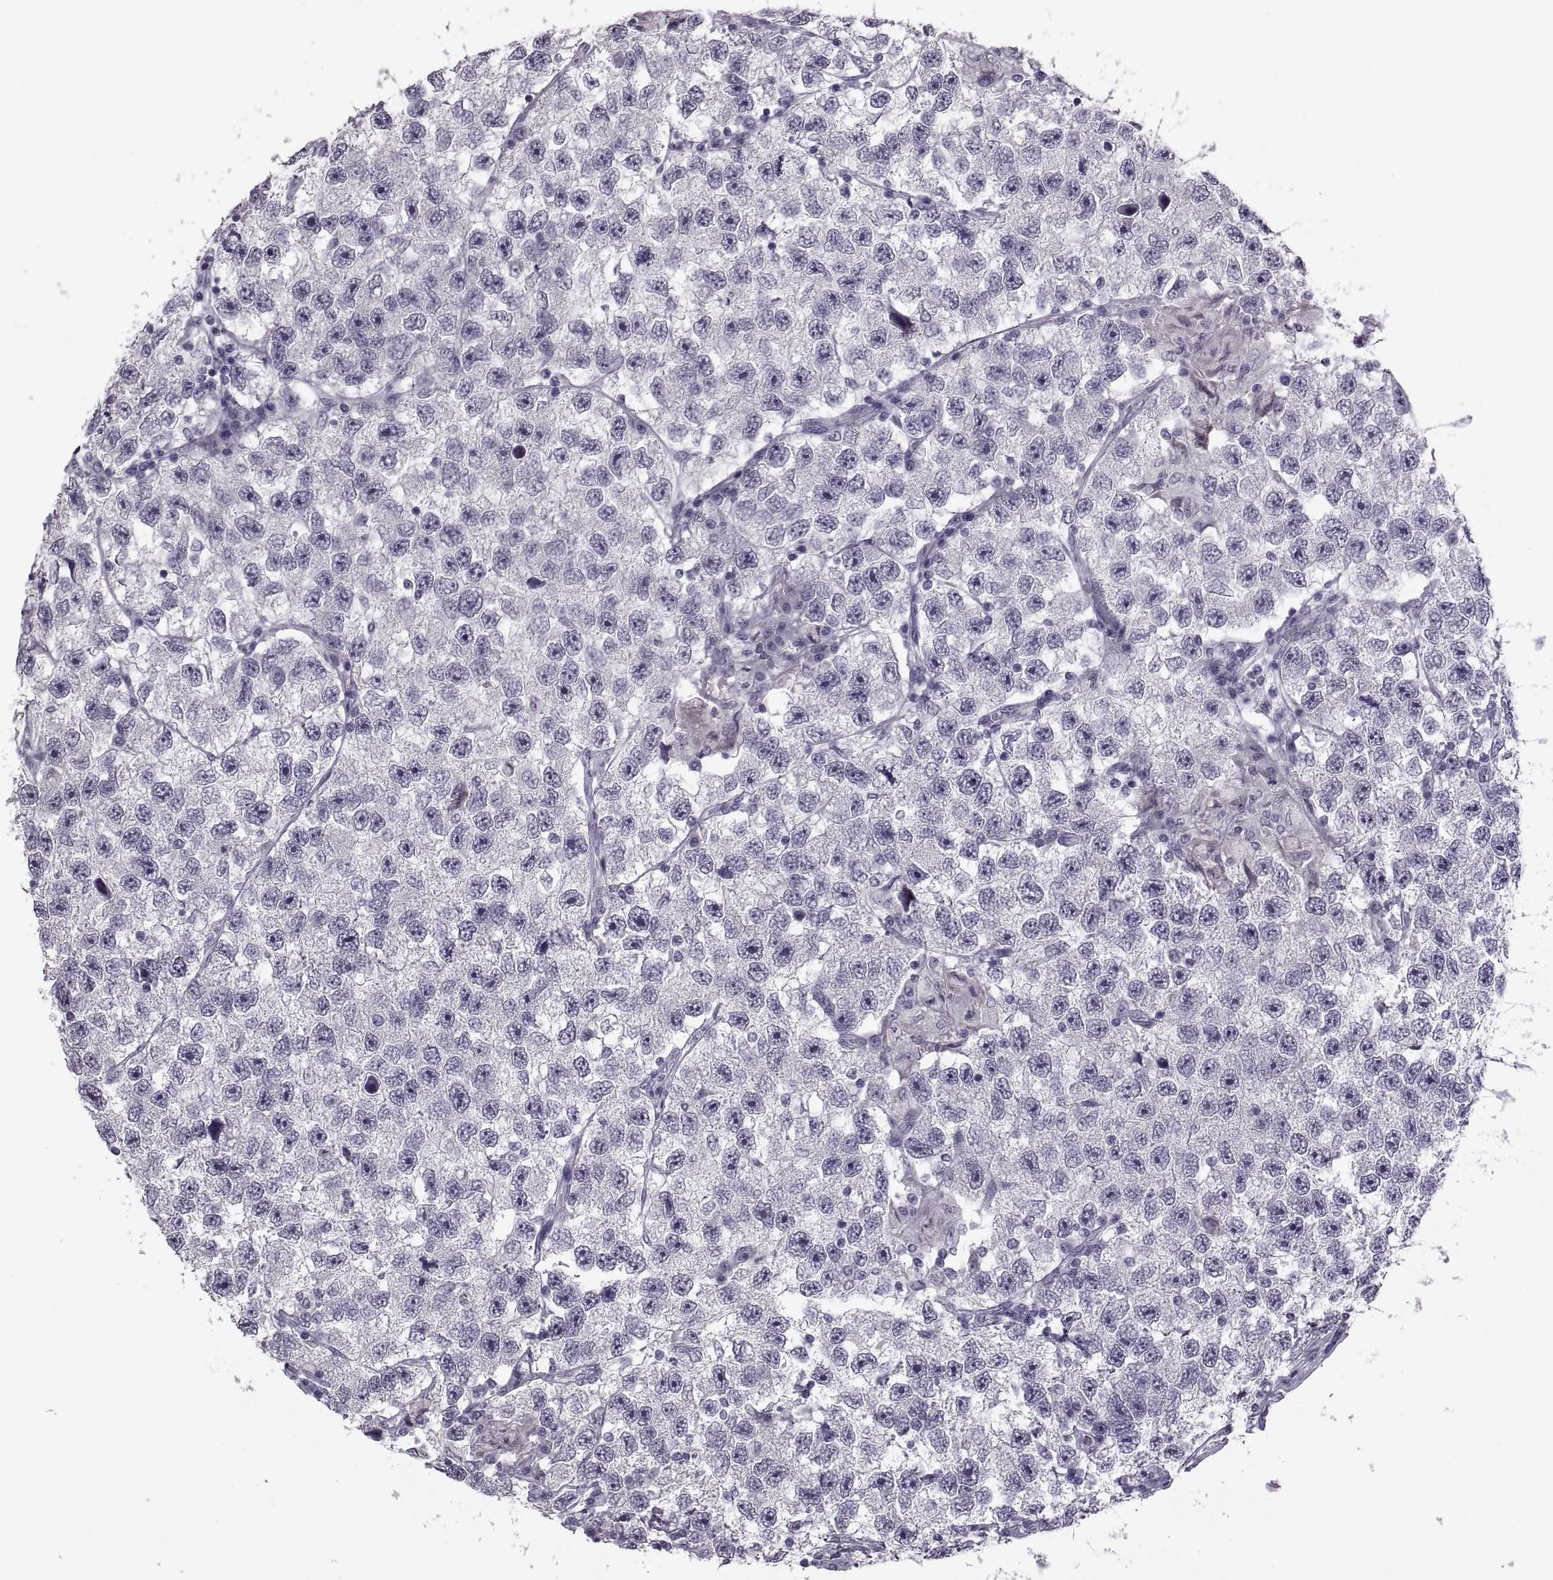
{"staining": {"intensity": "negative", "quantity": "none", "location": "none"}, "tissue": "testis cancer", "cell_type": "Tumor cells", "image_type": "cancer", "snomed": [{"axis": "morphology", "description": "Seminoma, NOS"}, {"axis": "topography", "description": "Testis"}], "caption": "Immunohistochemistry (IHC) image of human testis cancer (seminoma) stained for a protein (brown), which exhibits no expression in tumor cells.", "gene": "PAGE5", "patient": {"sex": "male", "age": 26}}